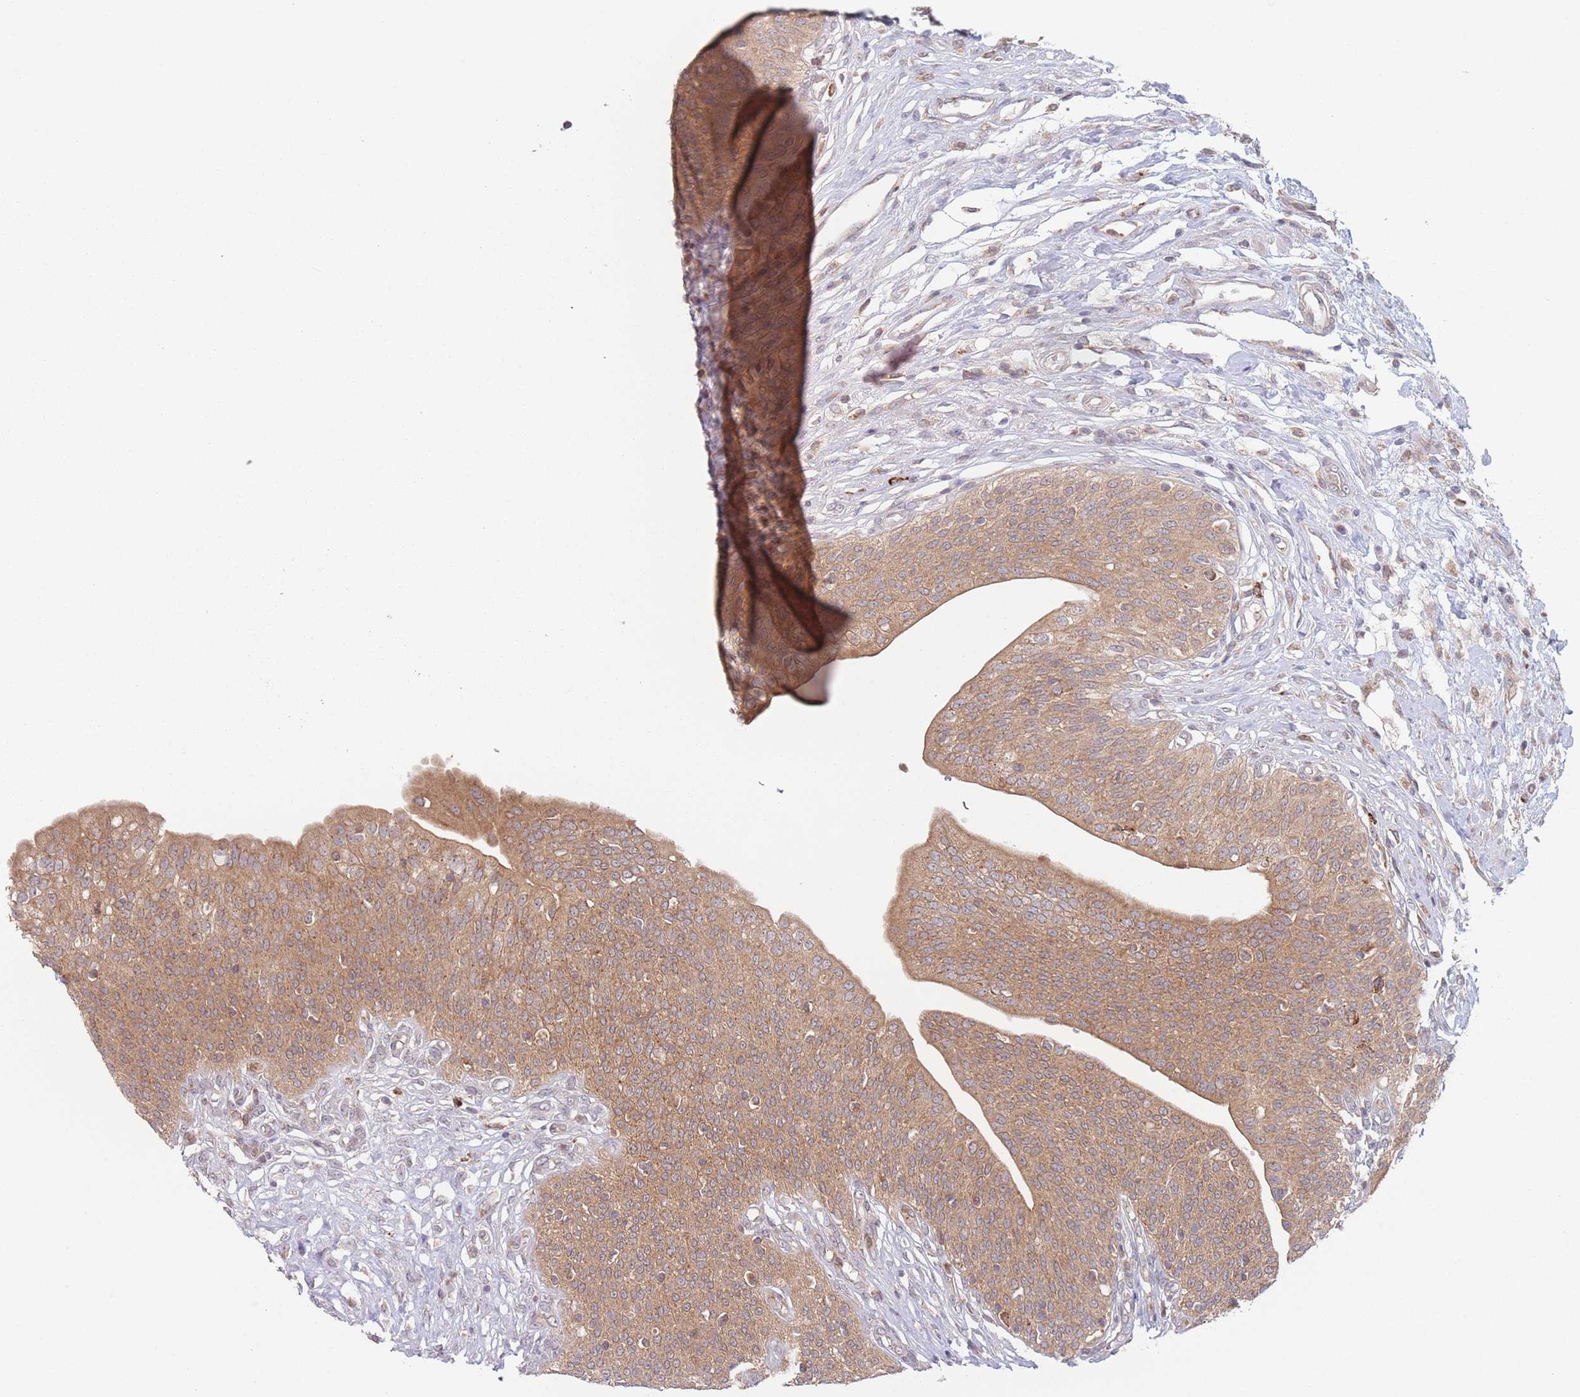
{"staining": {"intensity": "moderate", "quantity": ">75%", "location": "cytoplasmic/membranous"}, "tissue": "urothelial cancer", "cell_type": "Tumor cells", "image_type": "cancer", "snomed": [{"axis": "morphology", "description": "Urothelial carcinoma, High grade"}, {"axis": "topography", "description": "Urinary bladder"}], "caption": "Immunohistochemistry (IHC) image of urothelial carcinoma (high-grade) stained for a protein (brown), which exhibits medium levels of moderate cytoplasmic/membranous expression in about >75% of tumor cells.", "gene": "PPM1A", "patient": {"sex": "female", "age": 79}}